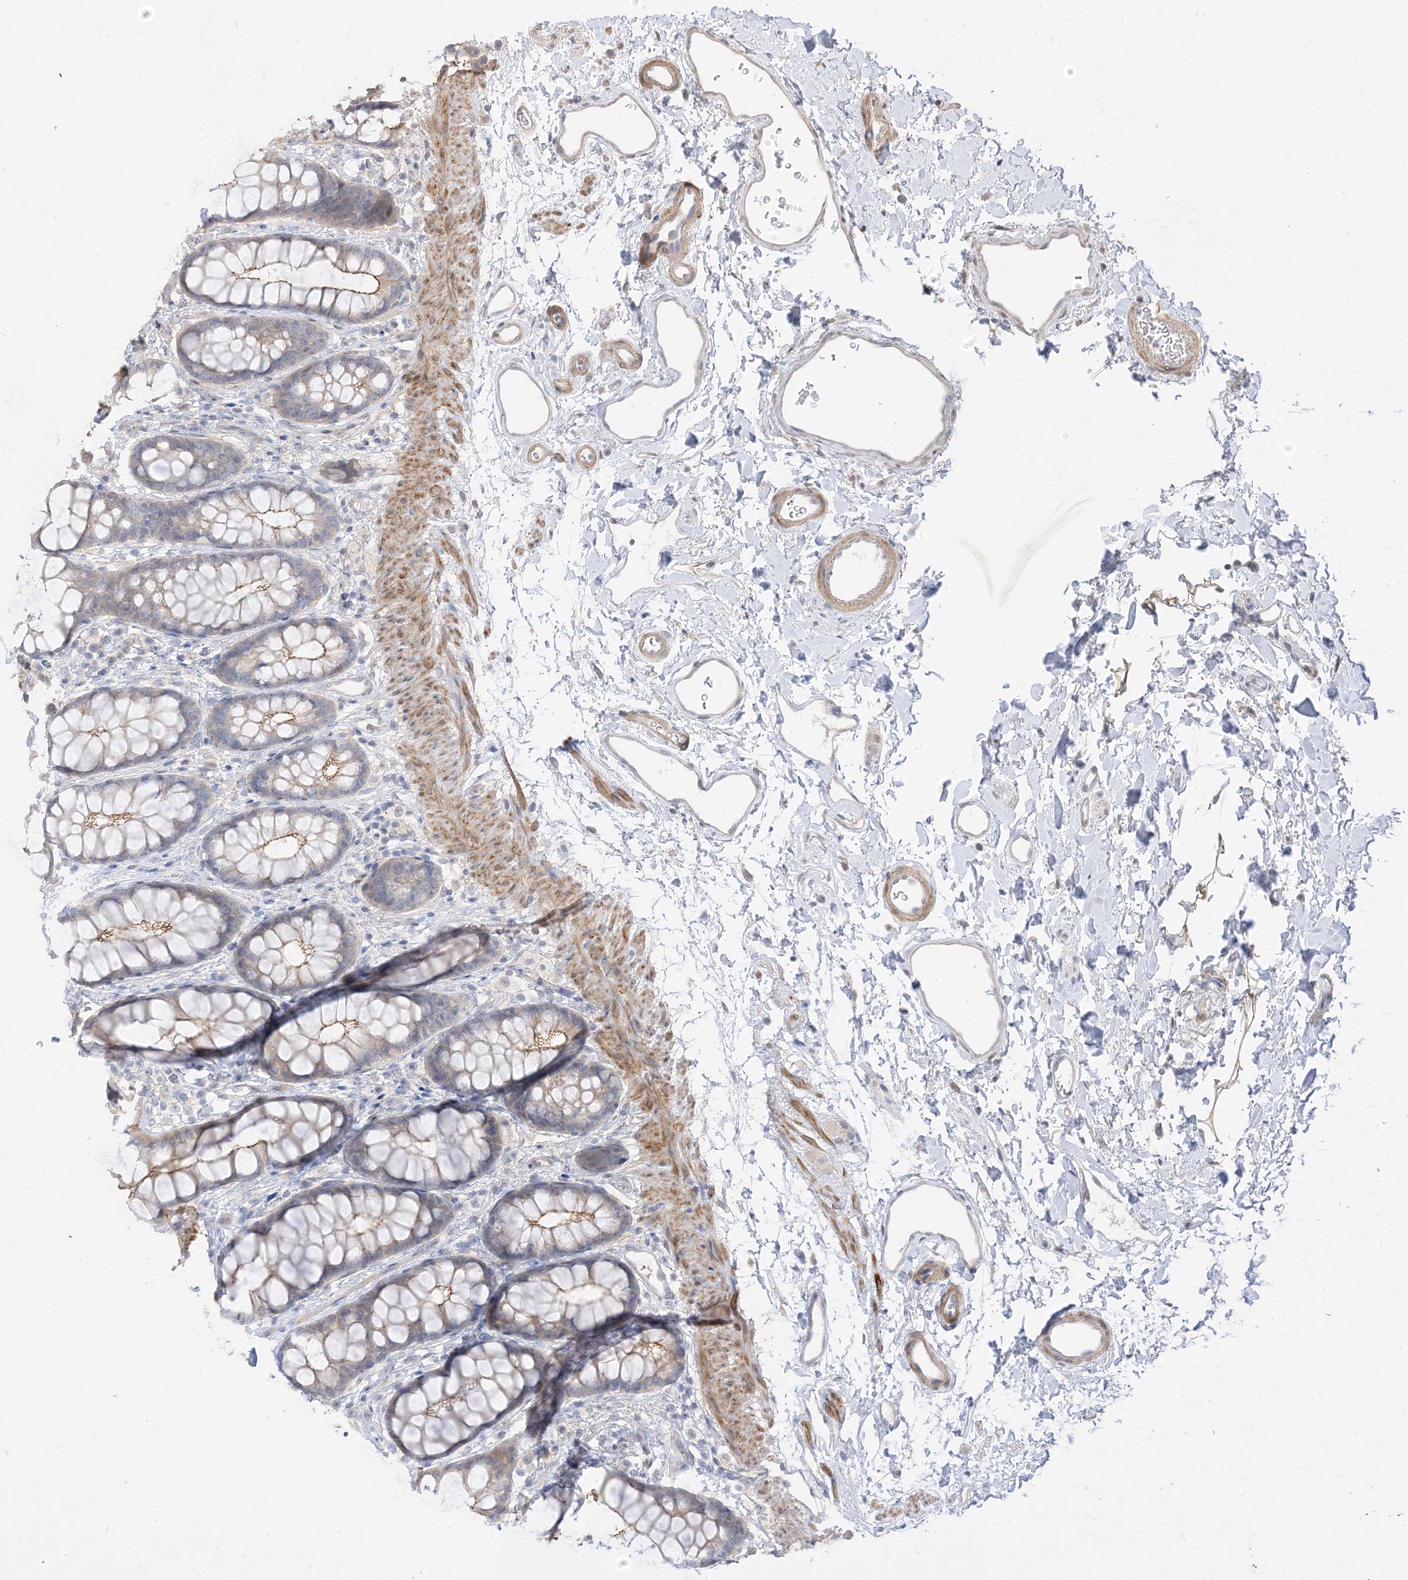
{"staining": {"intensity": "moderate", "quantity": "25%-75%", "location": "cytoplasmic/membranous"}, "tissue": "rectum", "cell_type": "Glandular cells", "image_type": "normal", "snomed": [{"axis": "morphology", "description": "Normal tissue, NOS"}, {"axis": "topography", "description": "Rectum"}], "caption": "The image exhibits a brown stain indicating the presence of a protein in the cytoplasmic/membranous of glandular cells in rectum. (brown staining indicates protein expression, while blue staining denotes nuclei).", "gene": "RNF175", "patient": {"sex": "female", "age": 65}}